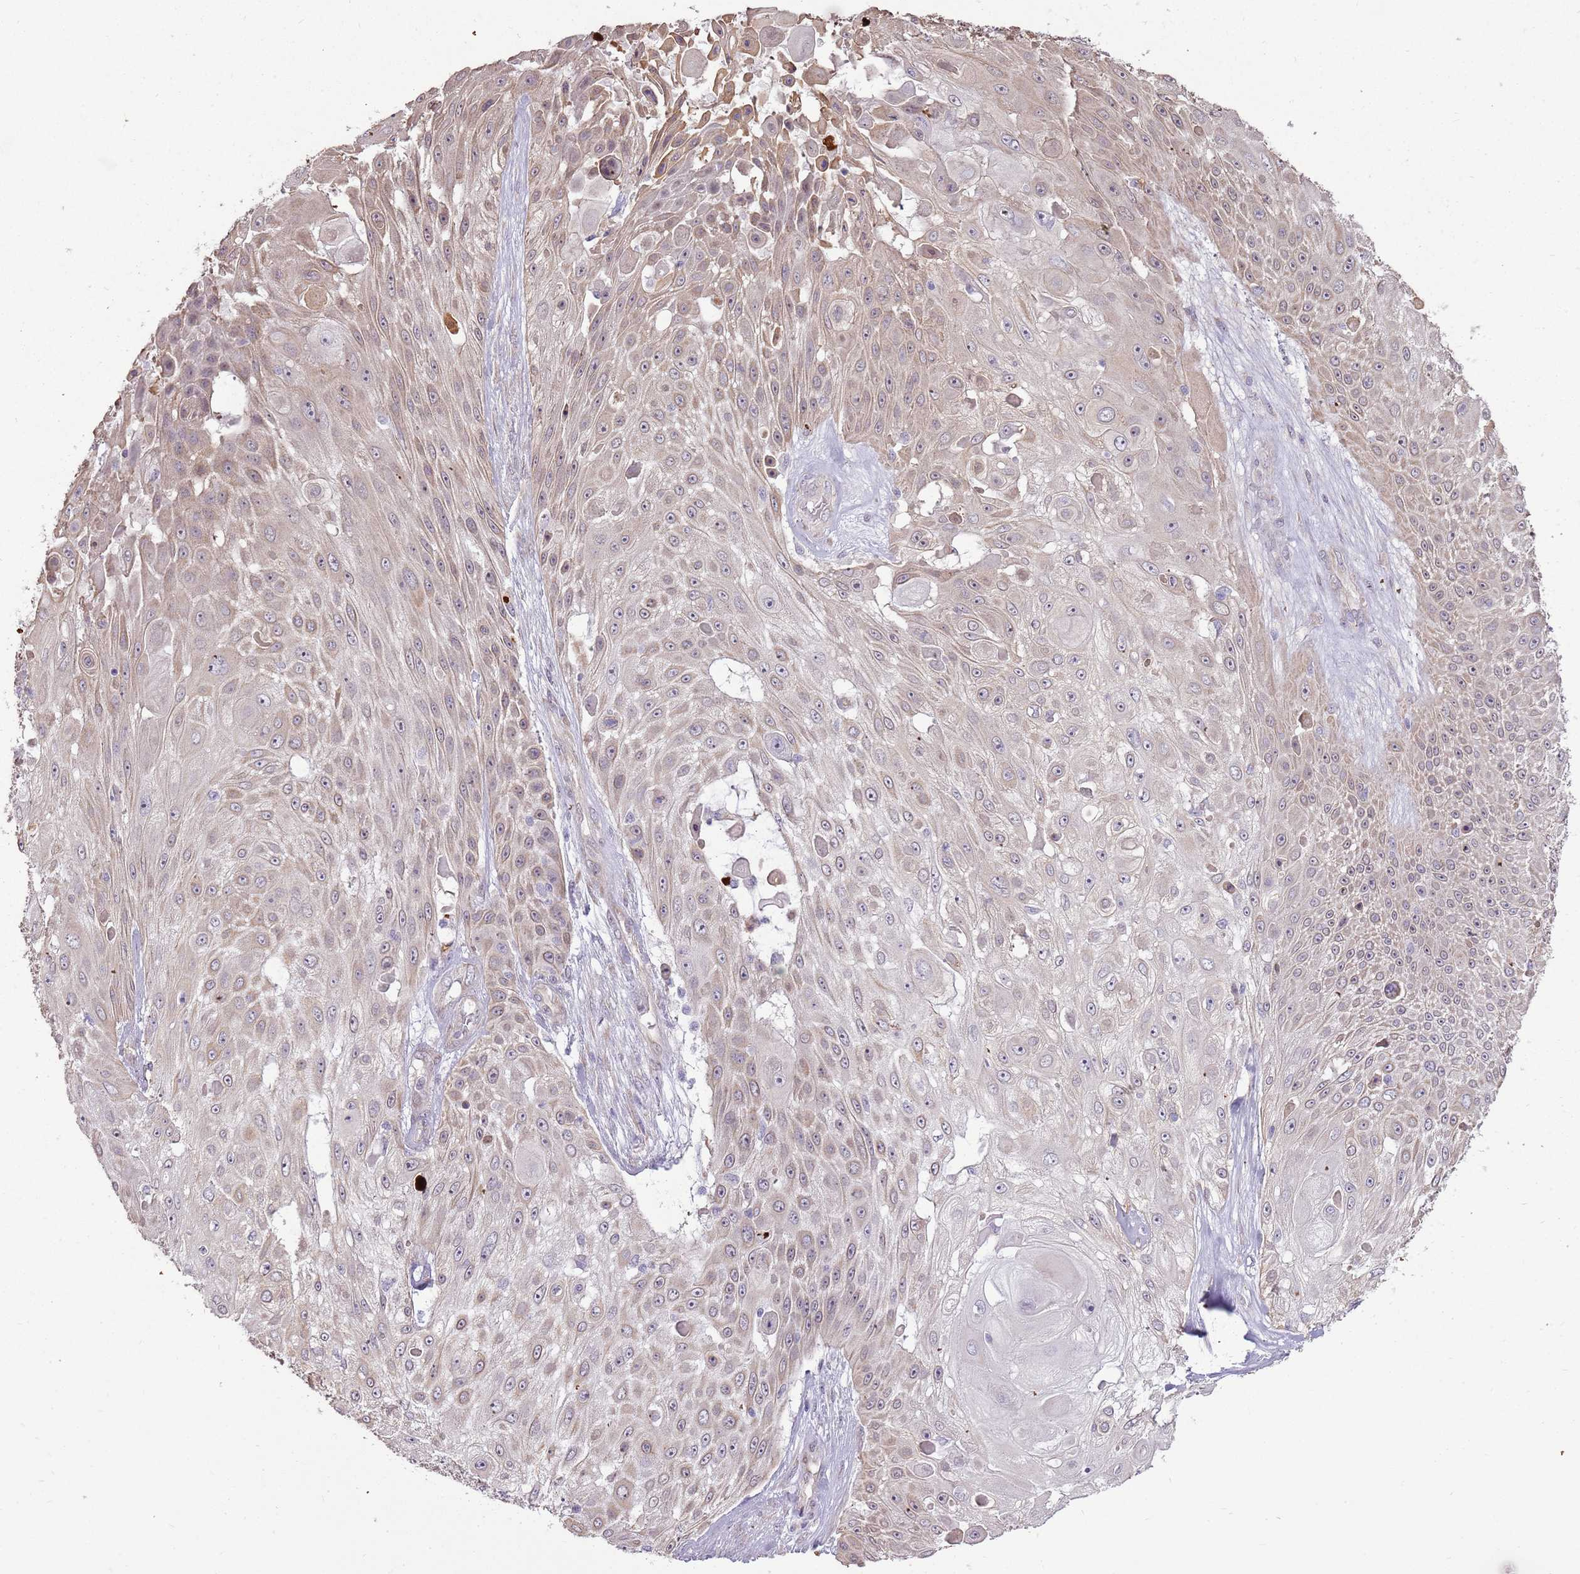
{"staining": {"intensity": "weak", "quantity": ">75%", "location": "cytoplasmic/membranous"}, "tissue": "skin cancer", "cell_type": "Tumor cells", "image_type": "cancer", "snomed": [{"axis": "morphology", "description": "Squamous cell carcinoma, NOS"}, {"axis": "topography", "description": "Skin"}], "caption": "This image shows skin cancer stained with immunohistochemistry (IHC) to label a protein in brown. The cytoplasmic/membranous of tumor cells show weak positivity for the protein. Nuclei are counter-stained blue.", "gene": "UGGT2", "patient": {"sex": "female", "age": 86}}